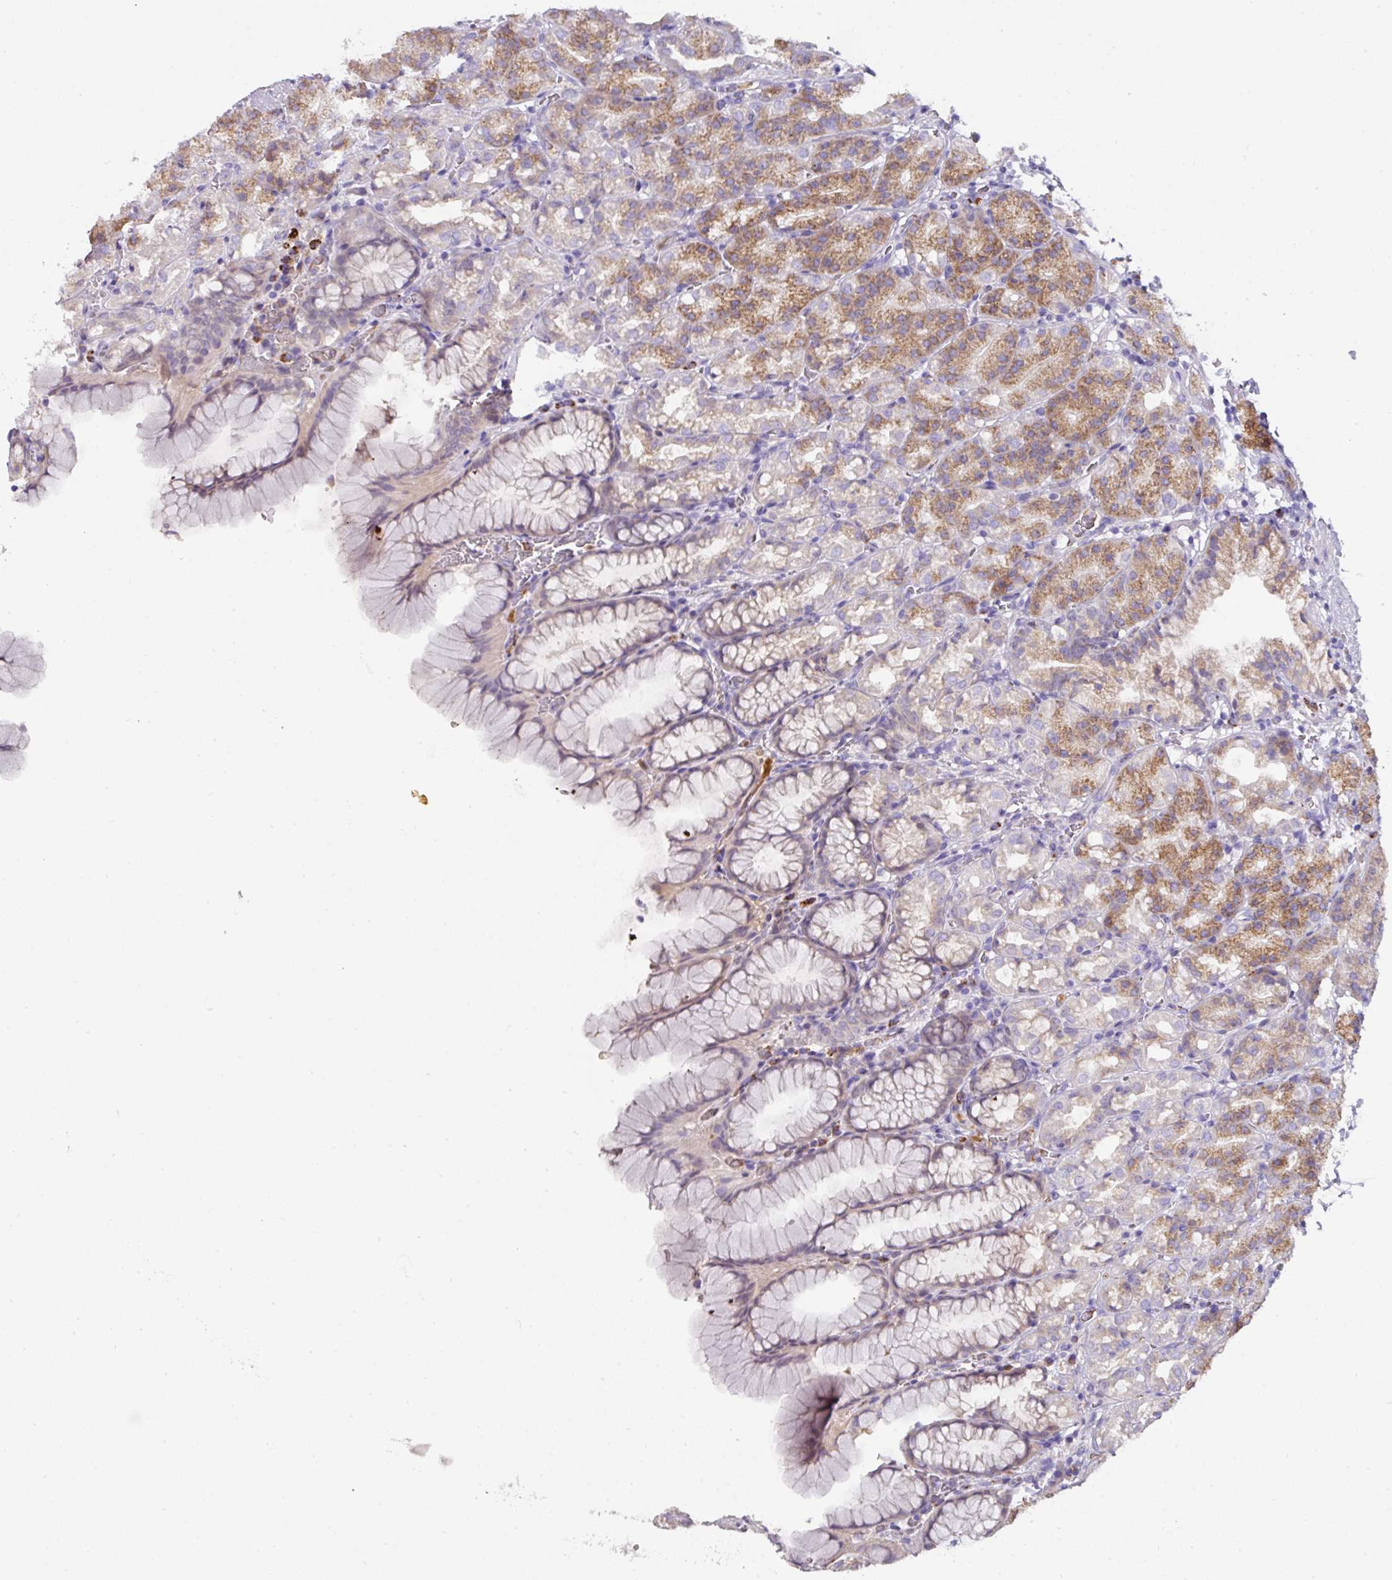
{"staining": {"intensity": "moderate", "quantity": "<25%", "location": "cytoplasmic/membranous"}, "tissue": "stomach", "cell_type": "Glandular cells", "image_type": "normal", "snomed": [{"axis": "morphology", "description": "Normal tissue, NOS"}, {"axis": "topography", "description": "Stomach, upper"}], "caption": "Protein positivity by IHC shows moderate cytoplasmic/membranous staining in approximately <25% of glandular cells in normal stomach.", "gene": "CCZ1B", "patient": {"sex": "female", "age": 81}}